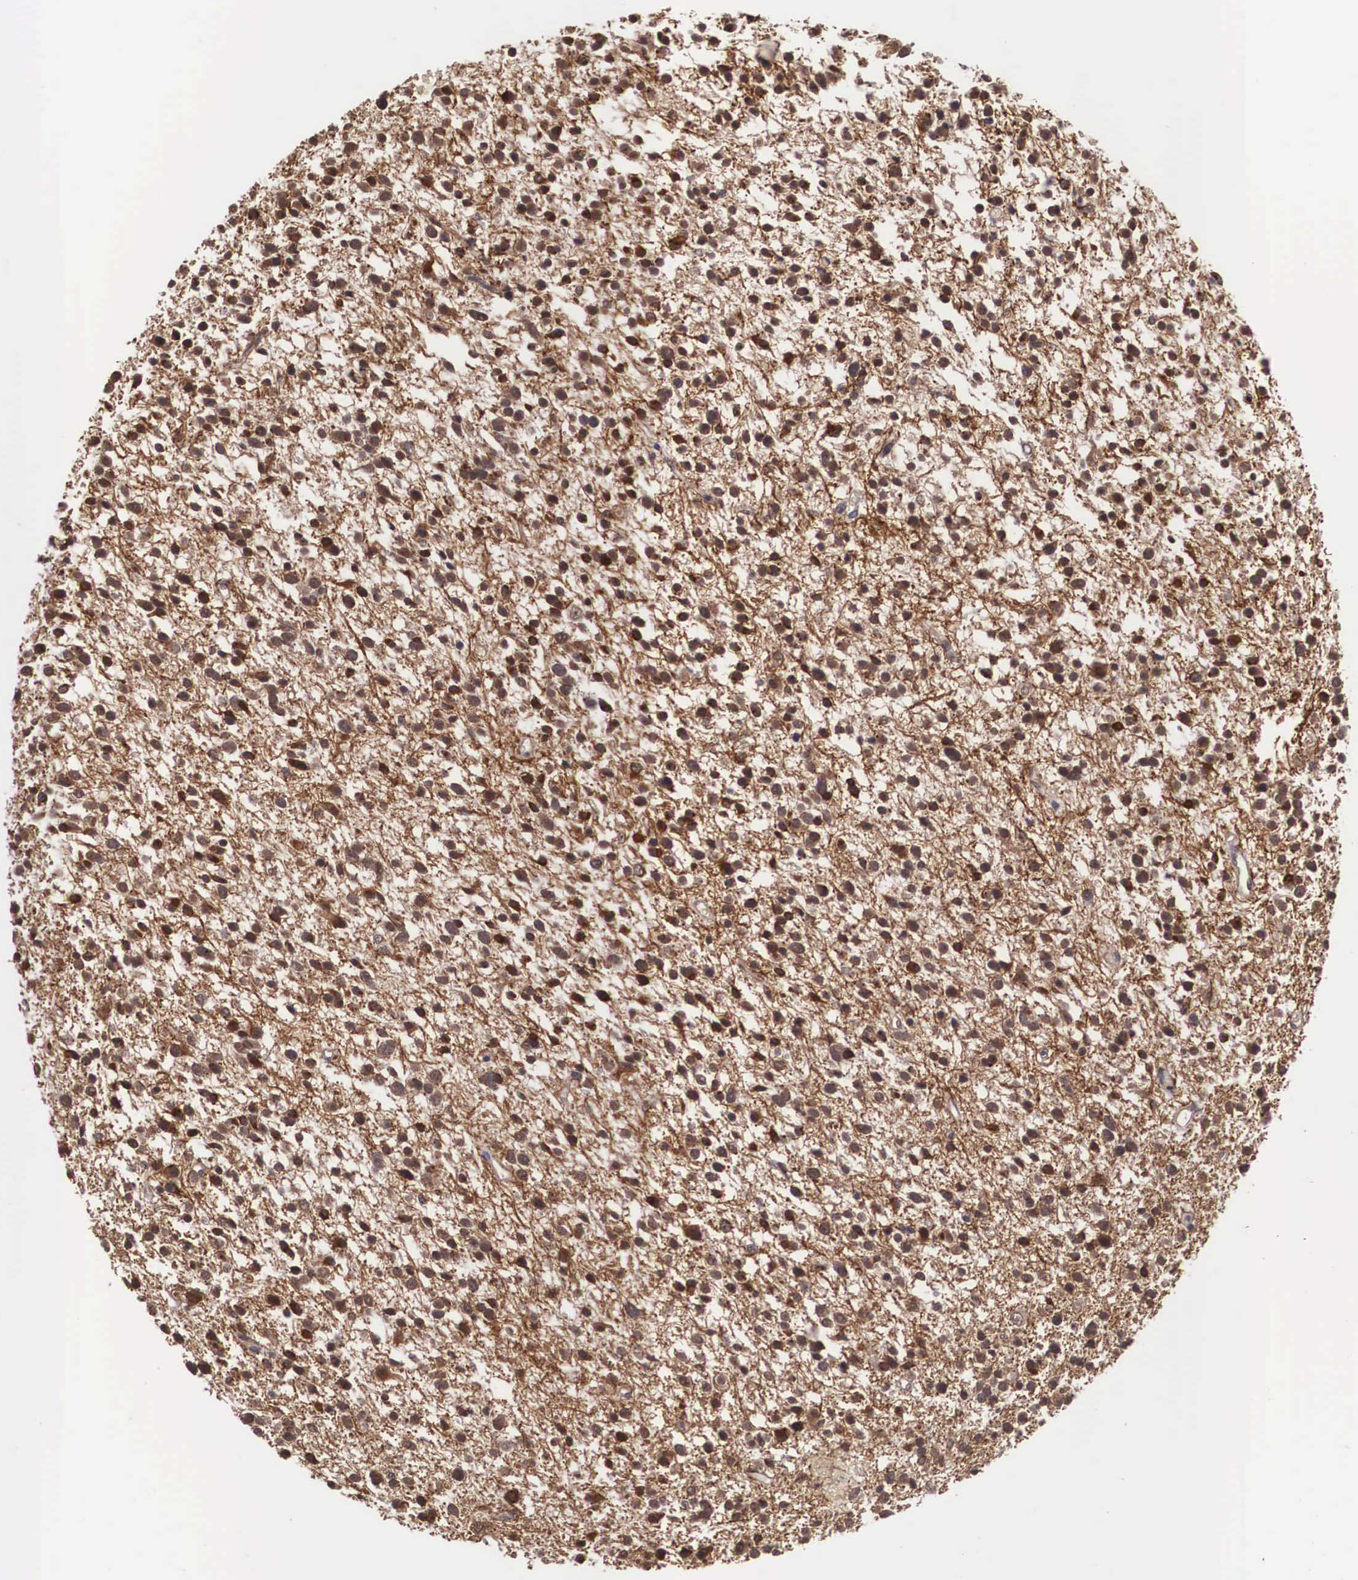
{"staining": {"intensity": "moderate", "quantity": ">75%", "location": "cytoplasmic/membranous"}, "tissue": "glioma", "cell_type": "Tumor cells", "image_type": "cancer", "snomed": [{"axis": "morphology", "description": "Glioma, malignant, Low grade"}, {"axis": "topography", "description": "Brain"}], "caption": "Moderate cytoplasmic/membranous staining for a protein is identified in about >75% of tumor cells of malignant glioma (low-grade) using IHC.", "gene": "VASH1", "patient": {"sex": "female", "age": 36}}